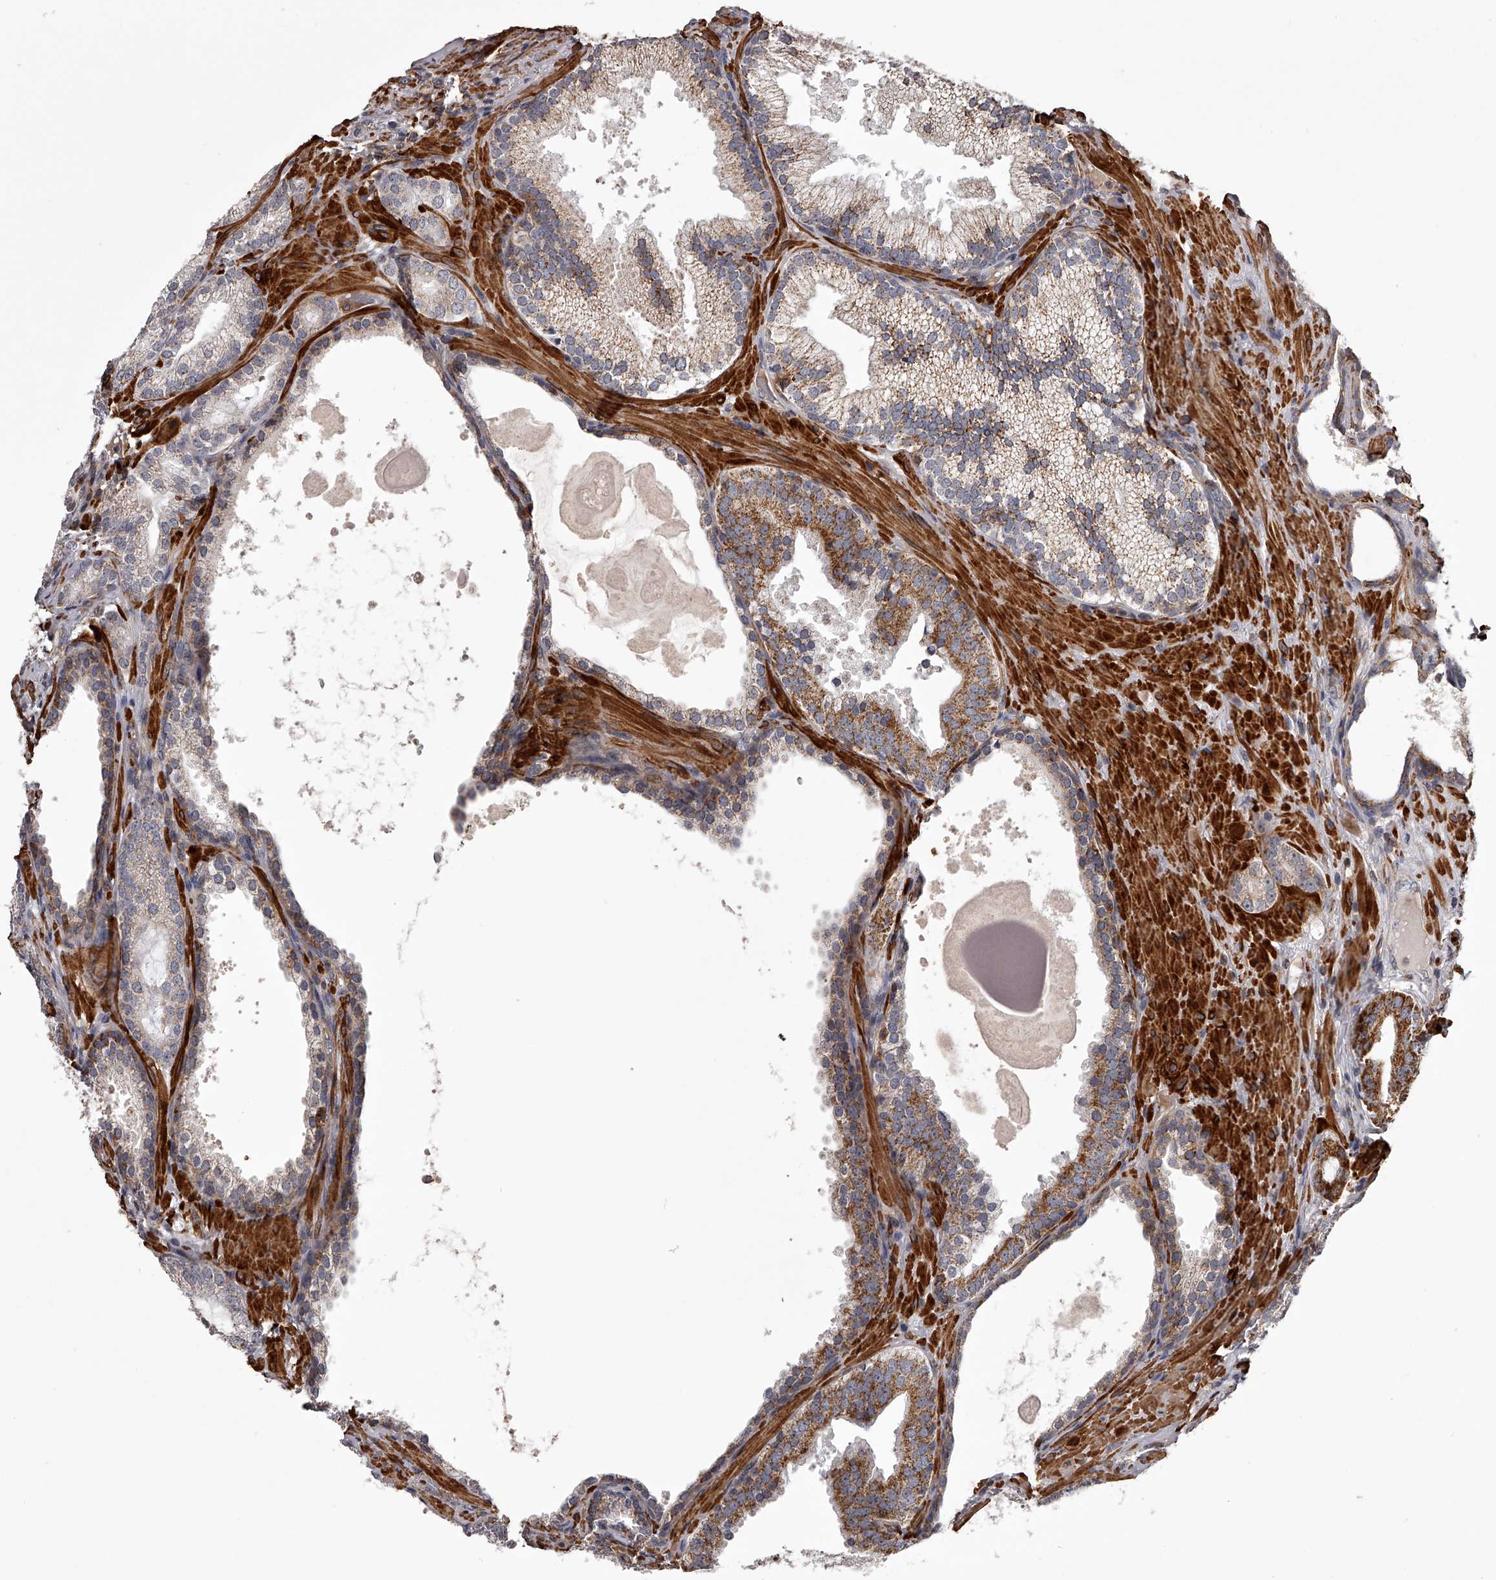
{"staining": {"intensity": "moderate", "quantity": "<25%", "location": "cytoplasmic/membranous"}, "tissue": "prostate cancer", "cell_type": "Tumor cells", "image_type": "cancer", "snomed": [{"axis": "morphology", "description": "Normal morphology"}, {"axis": "morphology", "description": "Adenocarcinoma, Low grade"}, {"axis": "topography", "description": "Prostate"}], "caption": "The photomicrograph shows immunohistochemical staining of prostate cancer (adenocarcinoma (low-grade)). There is moderate cytoplasmic/membranous expression is present in about <25% of tumor cells.", "gene": "RRP36", "patient": {"sex": "male", "age": 72}}